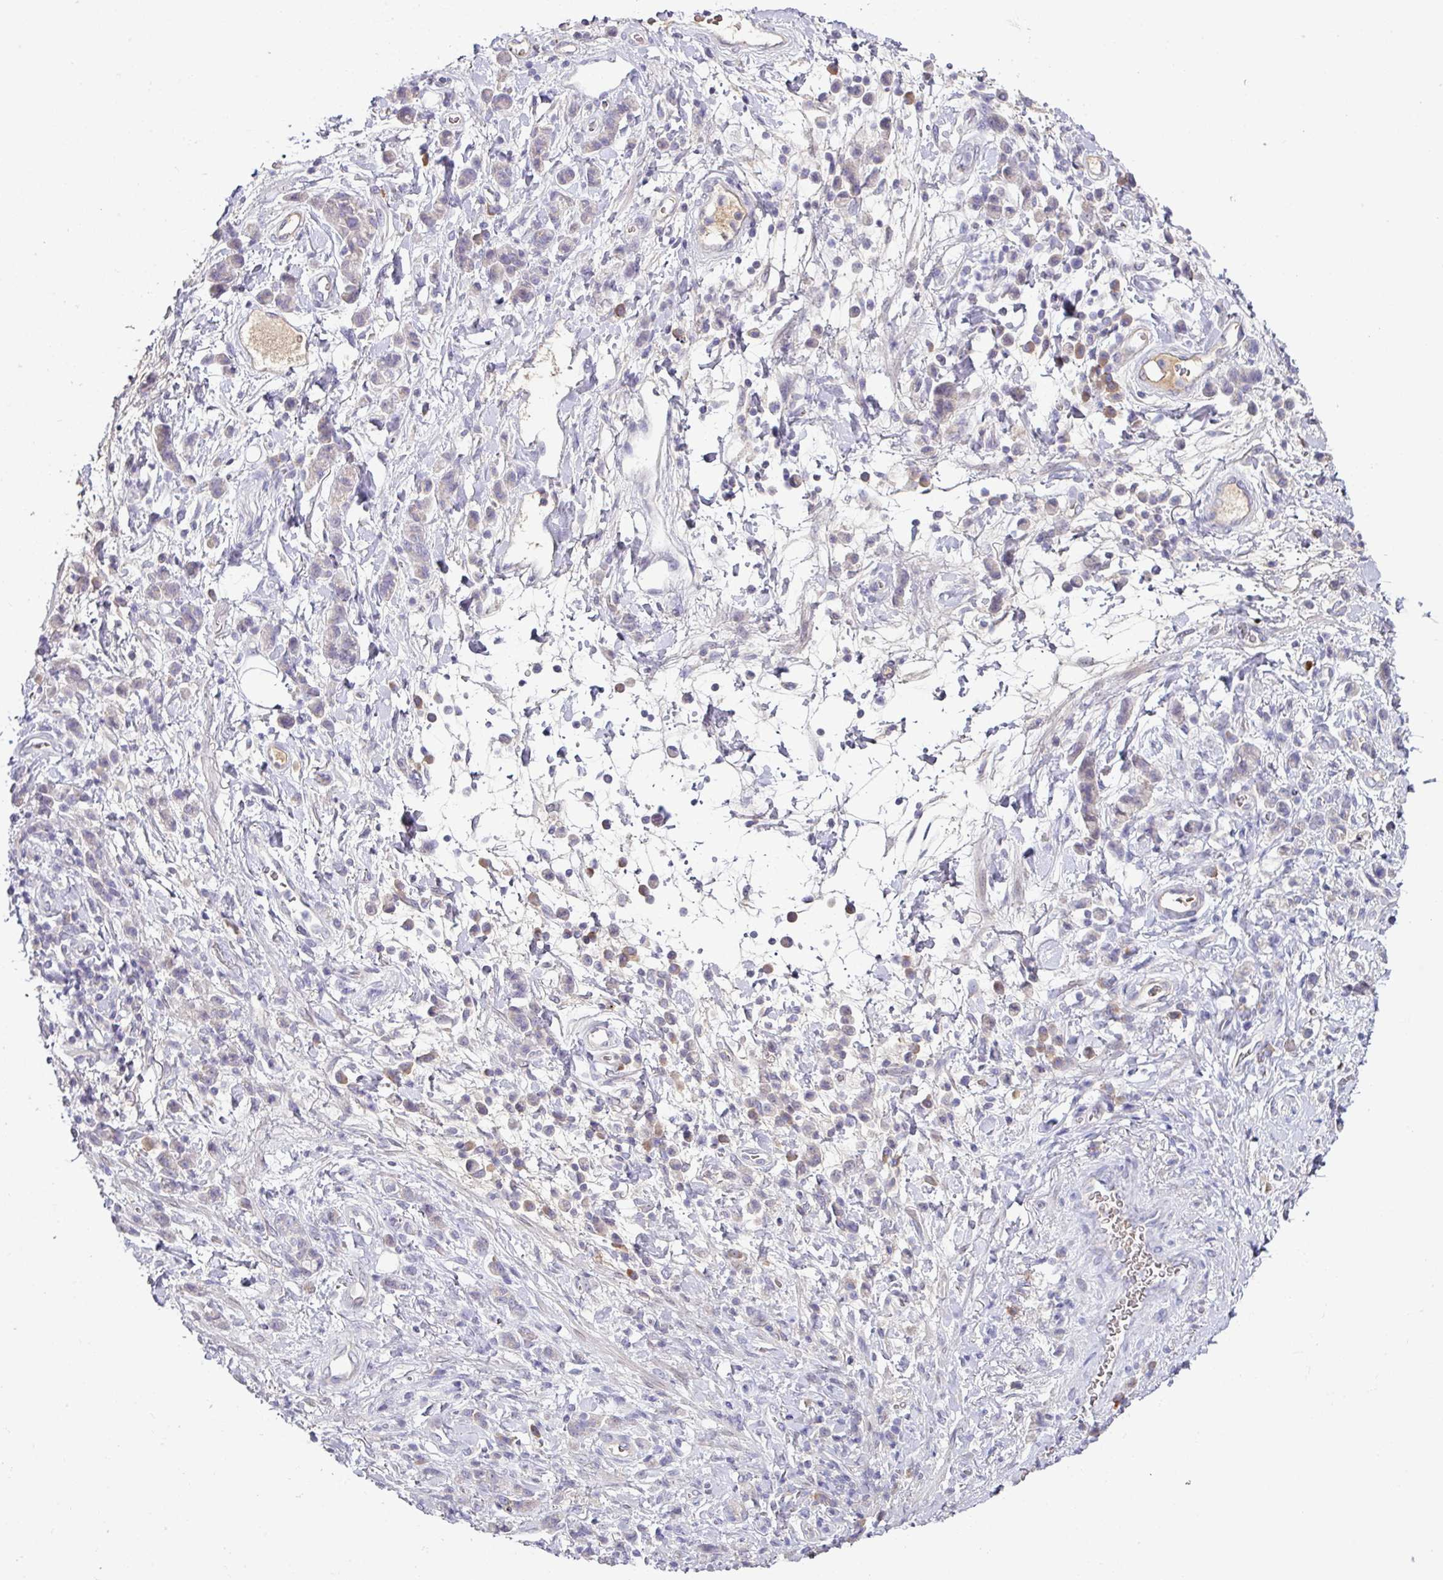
{"staining": {"intensity": "negative", "quantity": "none", "location": "none"}, "tissue": "stomach cancer", "cell_type": "Tumor cells", "image_type": "cancer", "snomed": [{"axis": "morphology", "description": "Adenocarcinoma, NOS"}, {"axis": "topography", "description": "Stomach"}], "caption": "DAB (3,3'-diaminobenzidine) immunohistochemical staining of human stomach adenocarcinoma exhibits no significant positivity in tumor cells.", "gene": "SLAMF6", "patient": {"sex": "male", "age": 77}}